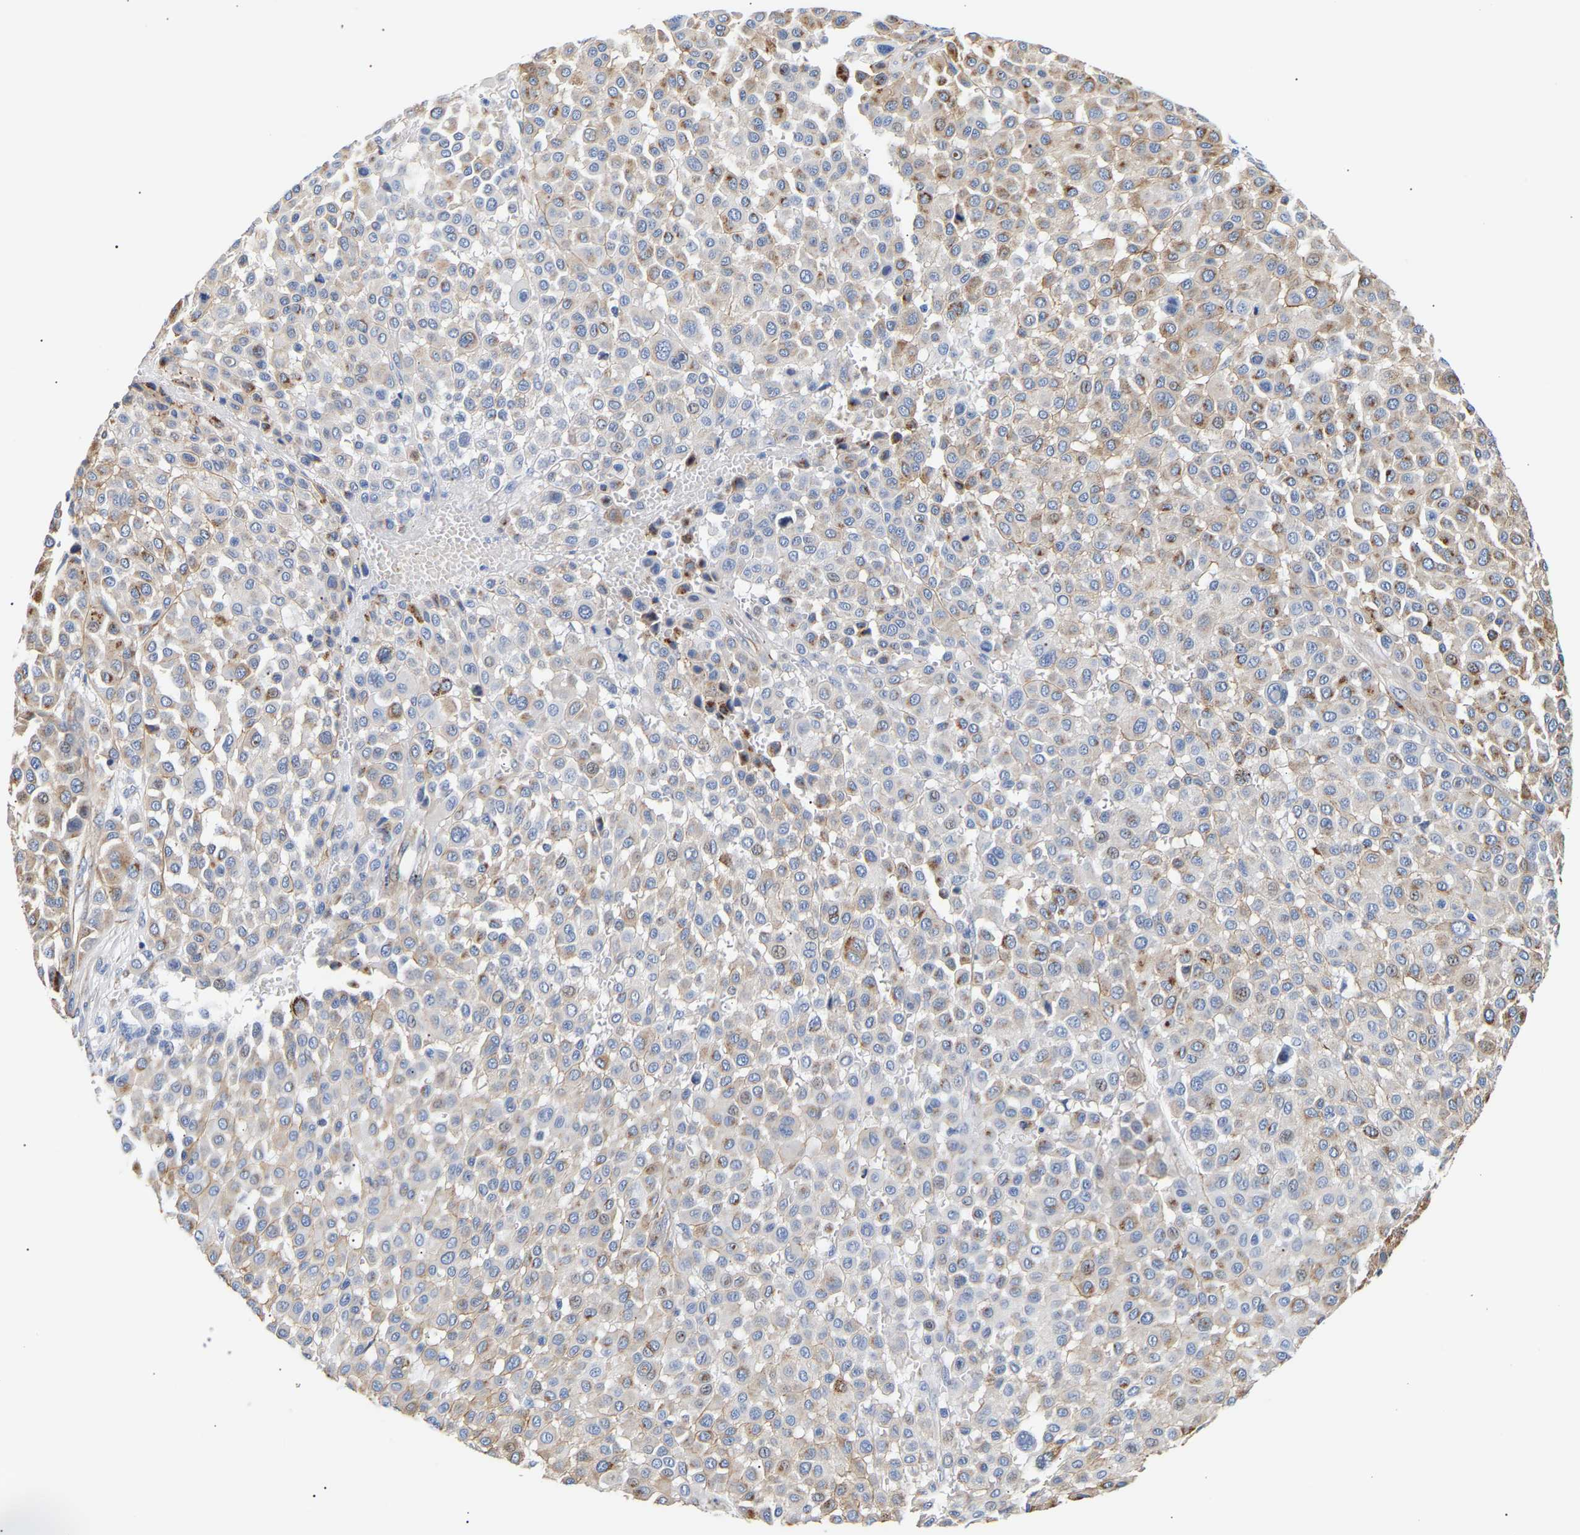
{"staining": {"intensity": "moderate", "quantity": "25%-75%", "location": "cytoplasmic/membranous"}, "tissue": "melanoma", "cell_type": "Tumor cells", "image_type": "cancer", "snomed": [{"axis": "morphology", "description": "Malignant melanoma, Metastatic site"}, {"axis": "topography", "description": "Soft tissue"}], "caption": "Immunohistochemistry (IHC) of human malignant melanoma (metastatic site) exhibits medium levels of moderate cytoplasmic/membranous positivity in approximately 25%-75% of tumor cells.", "gene": "IGFBP7", "patient": {"sex": "male", "age": 41}}